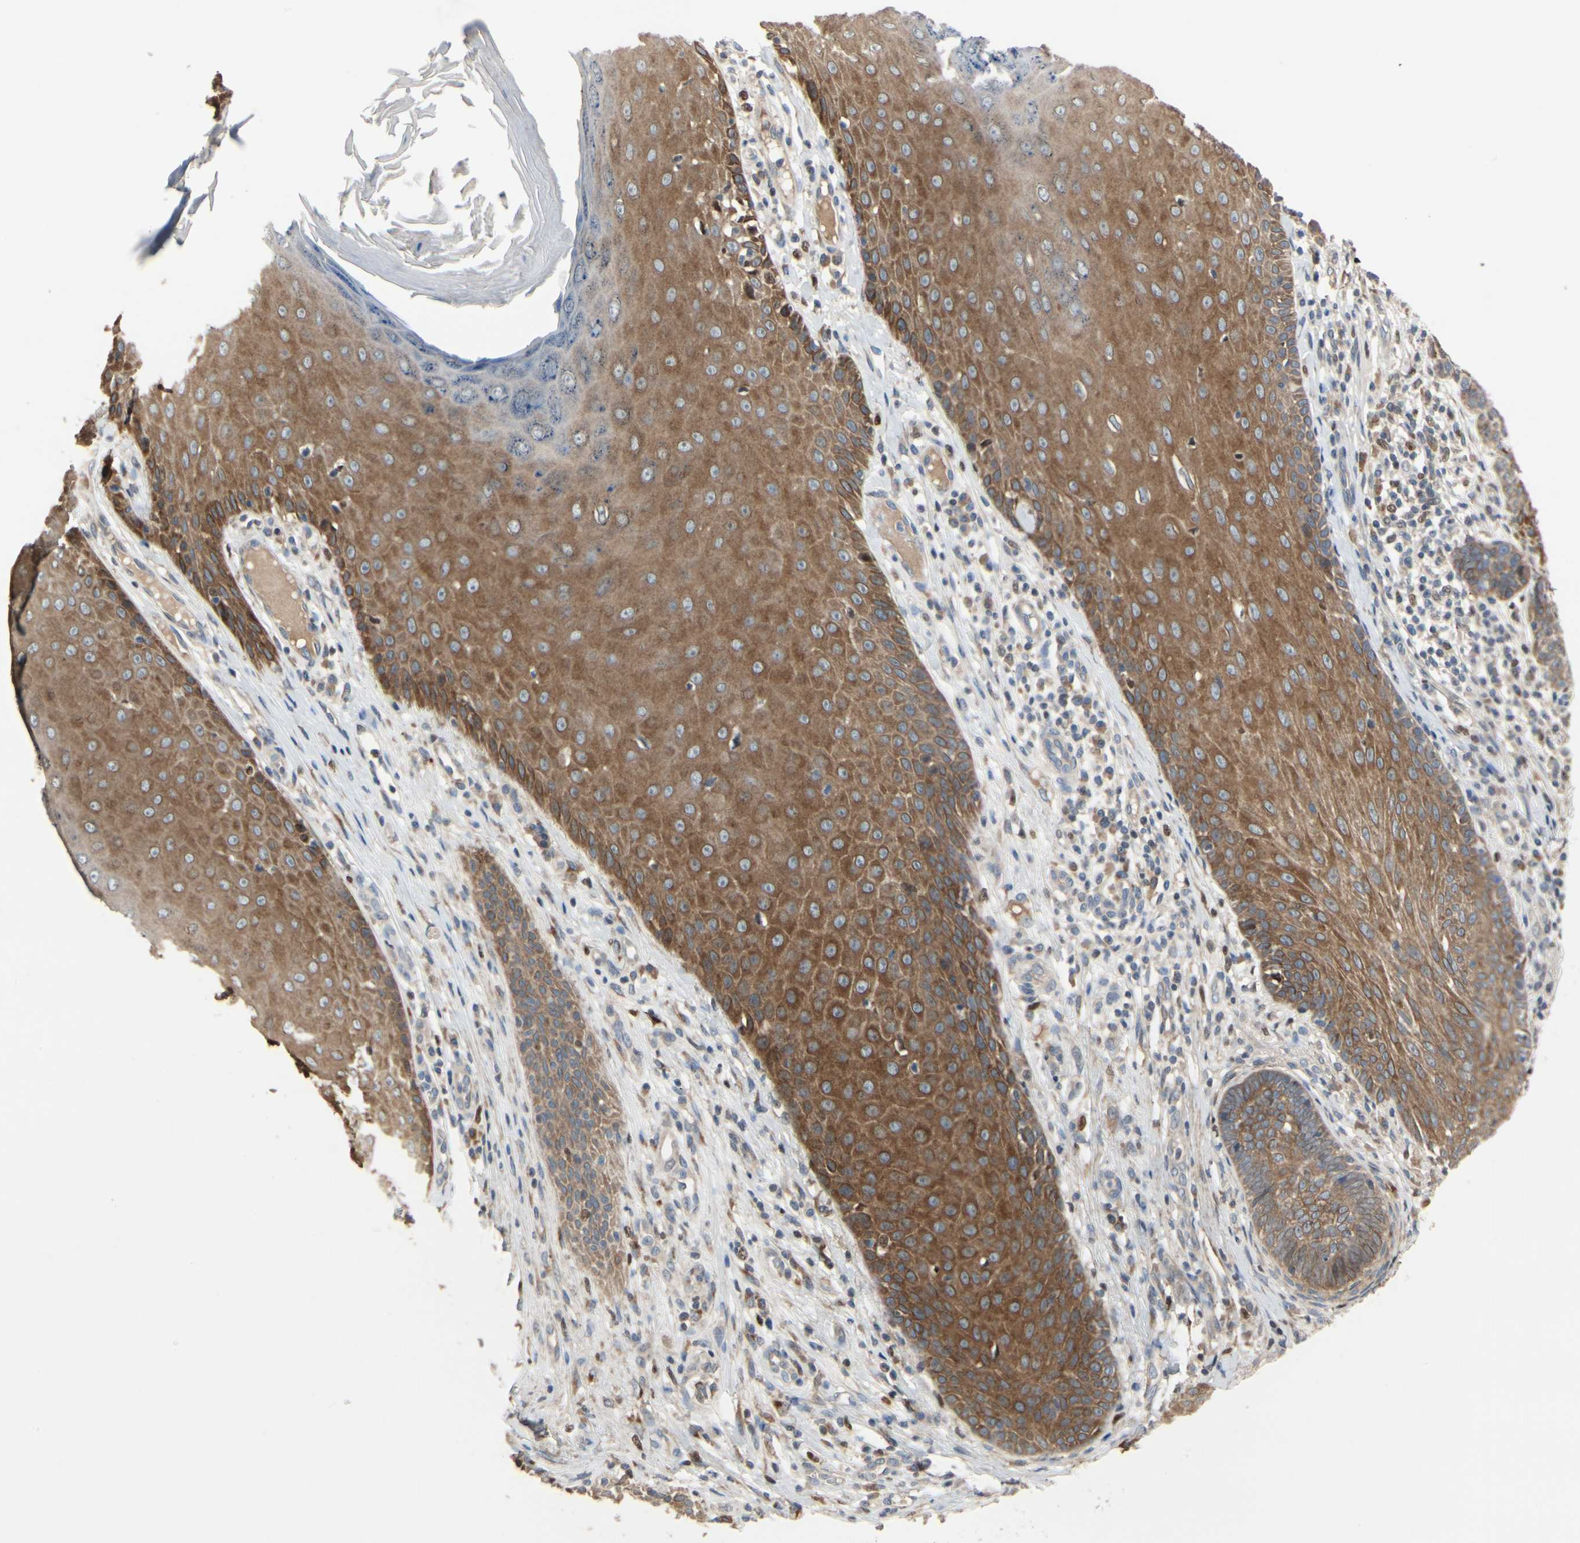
{"staining": {"intensity": "moderate", "quantity": "25%-75%", "location": "cytoplasmic/membranous"}, "tissue": "skin cancer", "cell_type": "Tumor cells", "image_type": "cancer", "snomed": [{"axis": "morphology", "description": "Normal tissue, NOS"}, {"axis": "morphology", "description": "Basal cell carcinoma"}, {"axis": "topography", "description": "Skin"}], "caption": "This is an image of immunohistochemistry (IHC) staining of skin cancer (basal cell carcinoma), which shows moderate positivity in the cytoplasmic/membranous of tumor cells.", "gene": "CGREF1", "patient": {"sex": "male", "age": 52}}